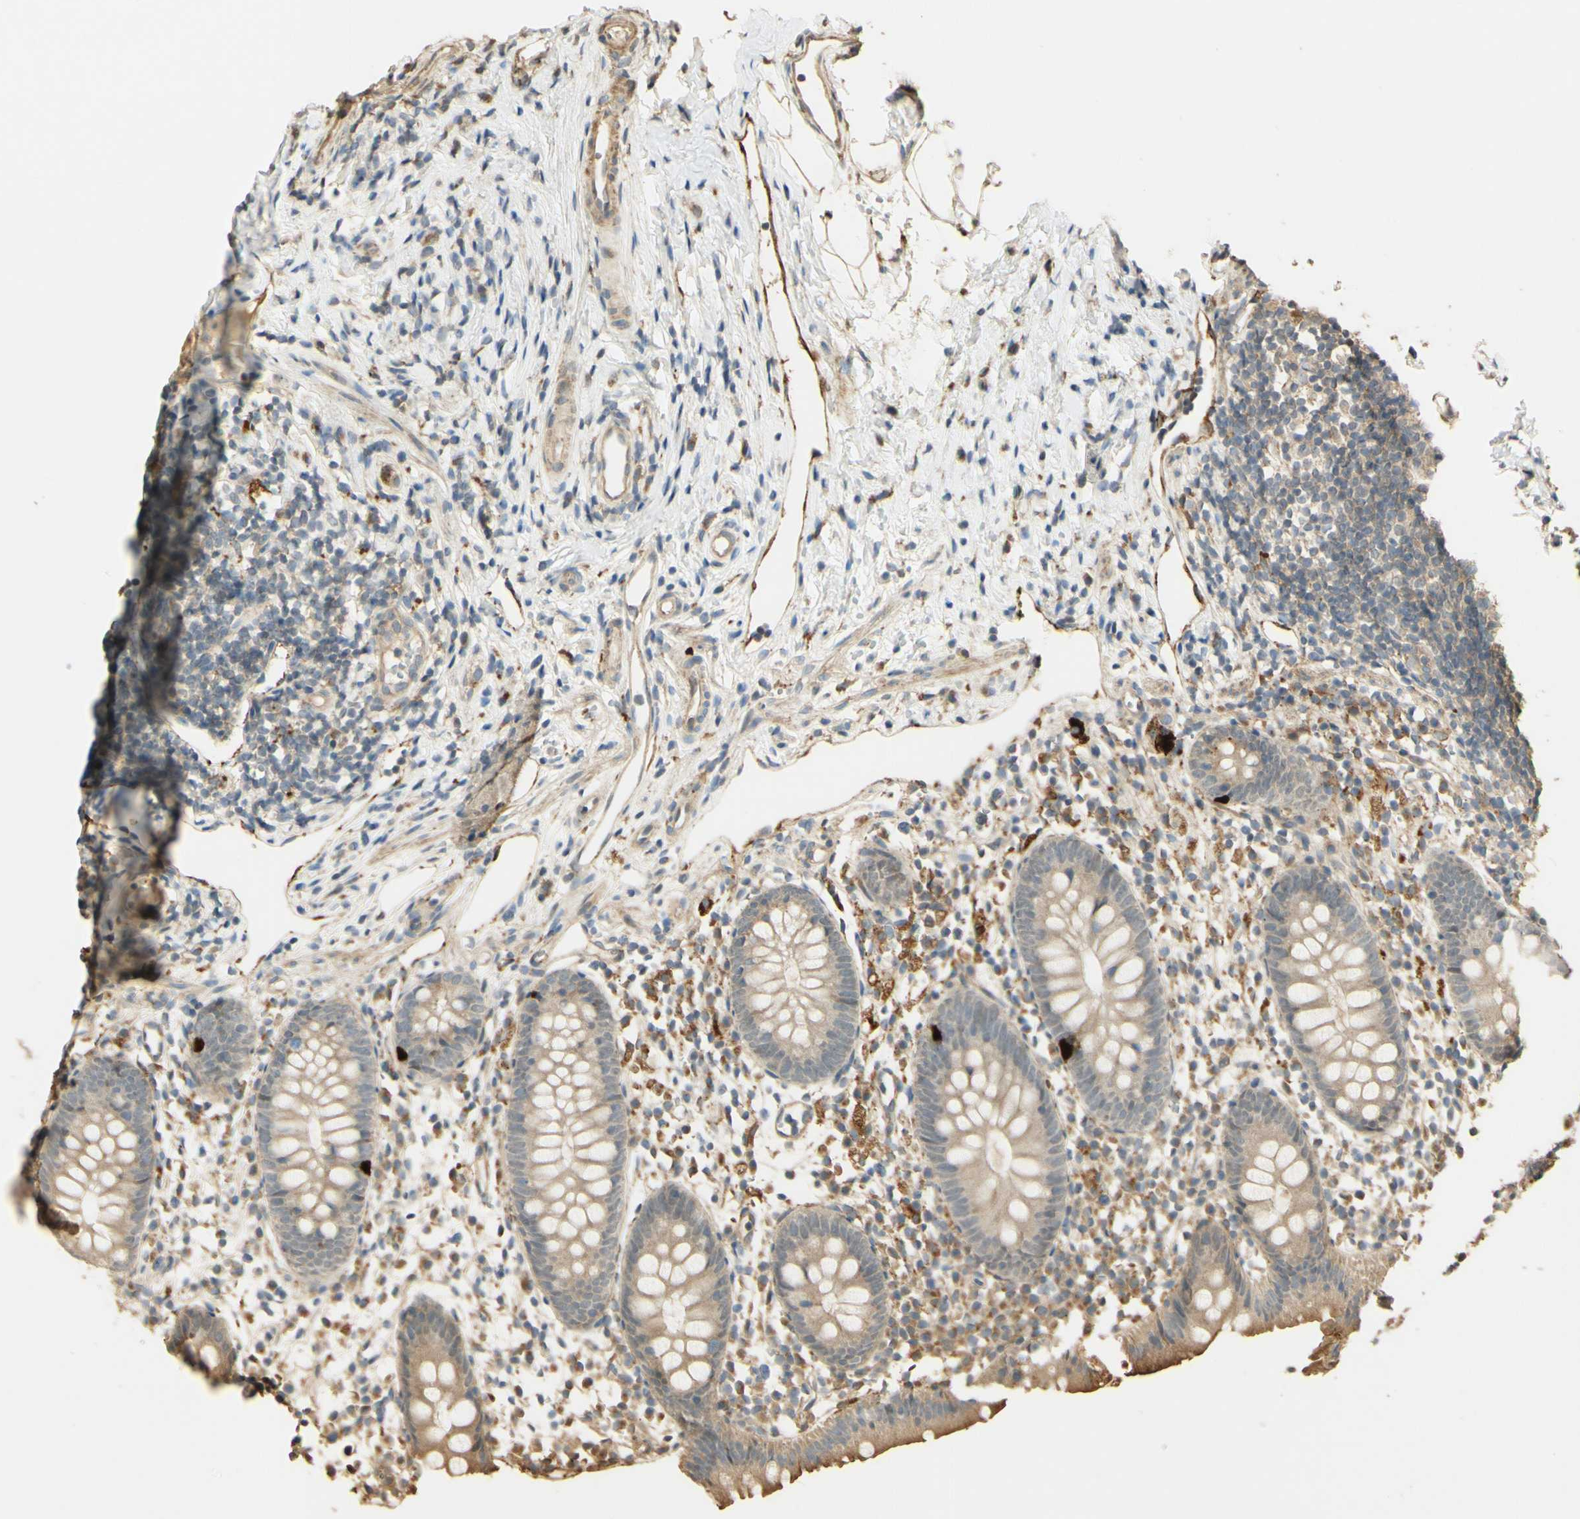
{"staining": {"intensity": "weak", "quantity": ">75%", "location": "cytoplasmic/membranous"}, "tissue": "appendix", "cell_type": "Glandular cells", "image_type": "normal", "snomed": [{"axis": "morphology", "description": "Normal tissue, NOS"}, {"axis": "topography", "description": "Appendix"}], "caption": "Glandular cells show low levels of weak cytoplasmic/membranous positivity in about >75% of cells in unremarkable human appendix.", "gene": "AGER", "patient": {"sex": "female", "age": 20}}